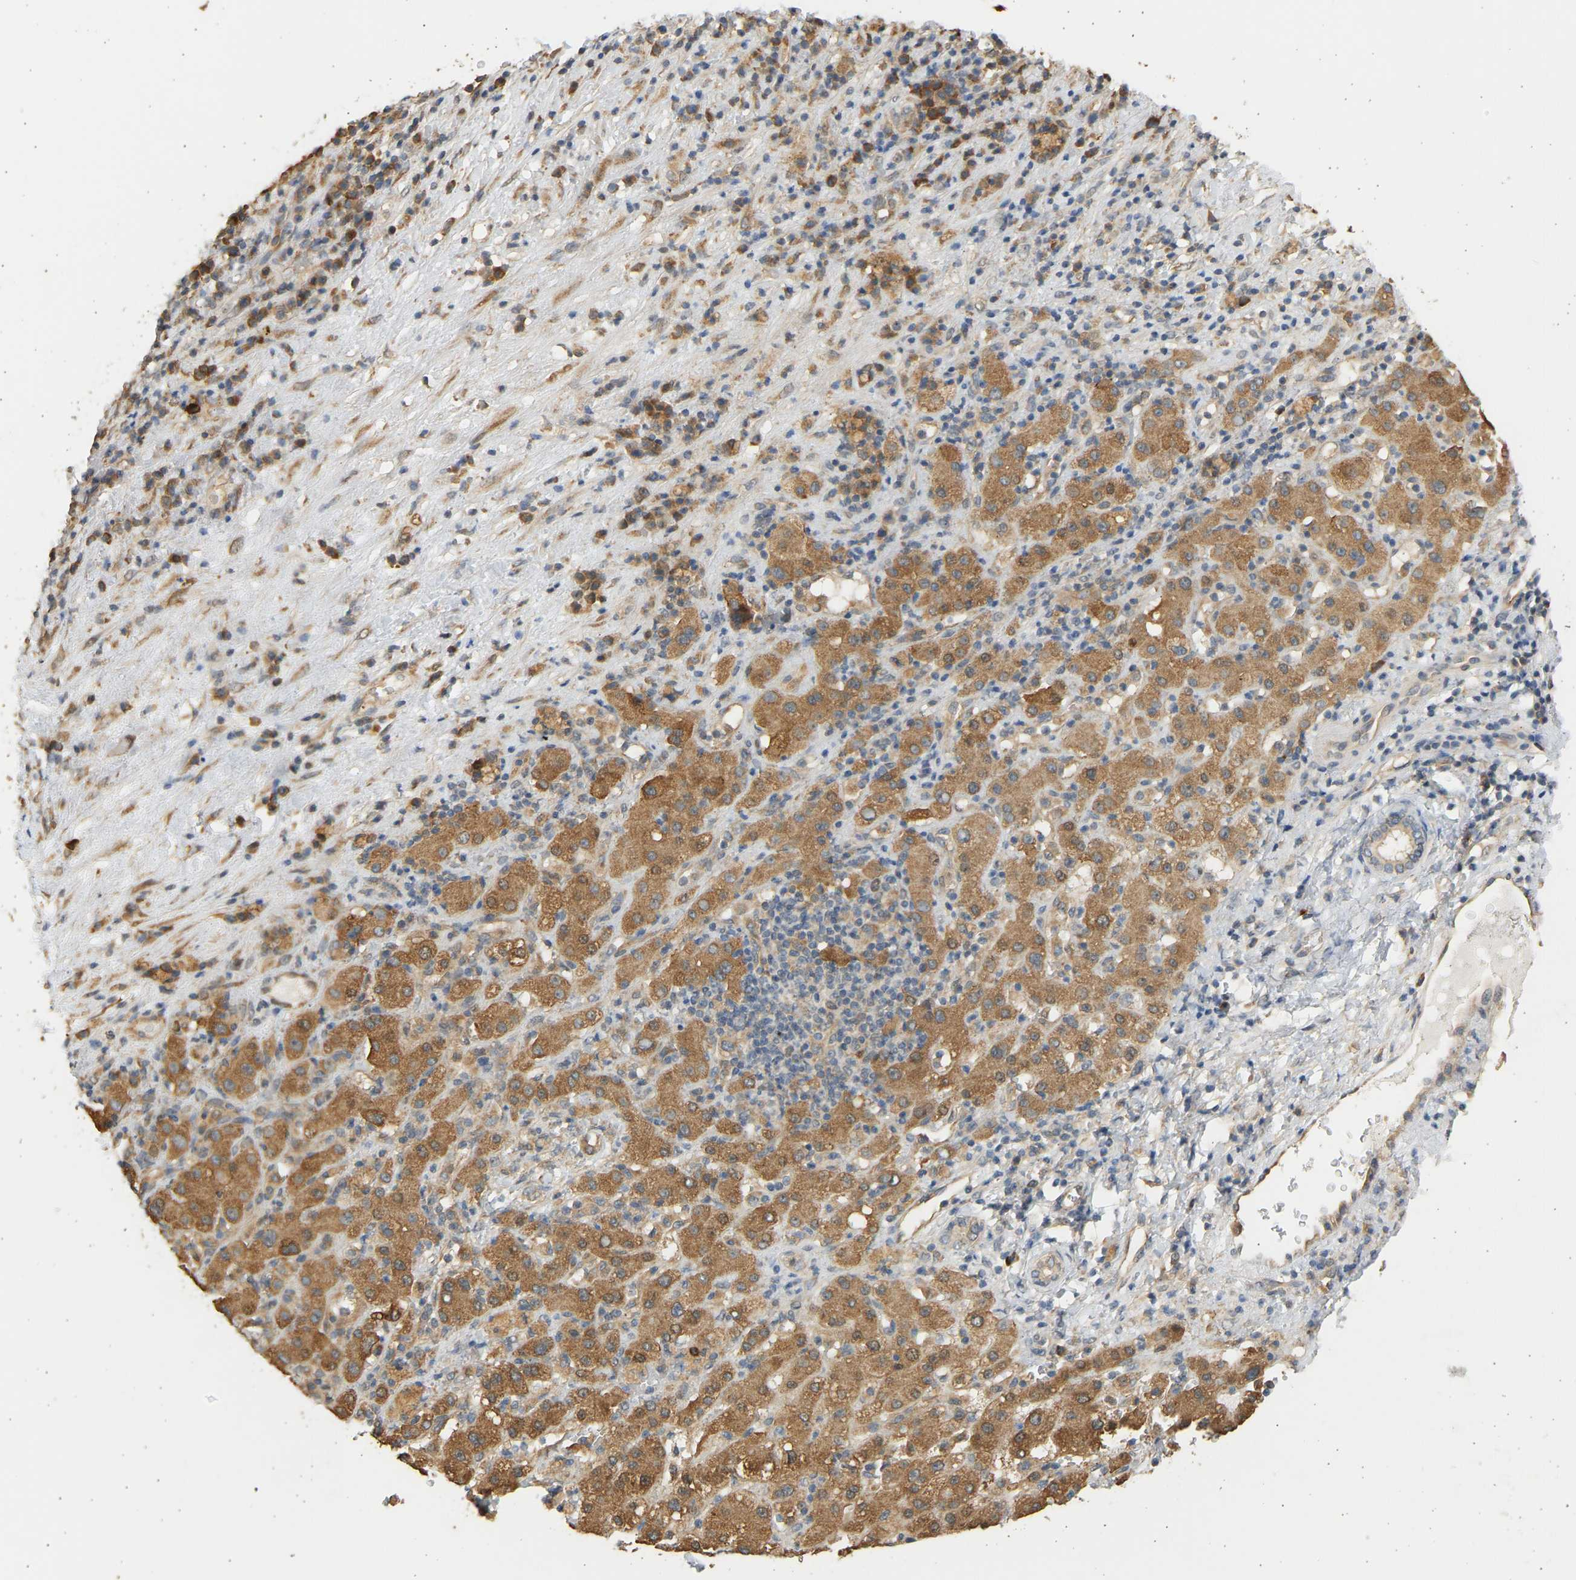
{"staining": {"intensity": "moderate", "quantity": ">75%", "location": "cytoplasmic/membranous"}, "tissue": "liver cancer", "cell_type": "Tumor cells", "image_type": "cancer", "snomed": [{"axis": "morphology", "description": "Carcinoma, Hepatocellular, NOS"}, {"axis": "topography", "description": "Liver"}], "caption": "DAB (3,3'-diaminobenzidine) immunohistochemical staining of human liver cancer (hepatocellular carcinoma) exhibits moderate cytoplasmic/membranous protein positivity in approximately >75% of tumor cells.", "gene": "B4GALT6", "patient": {"sex": "female", "age": 58}}